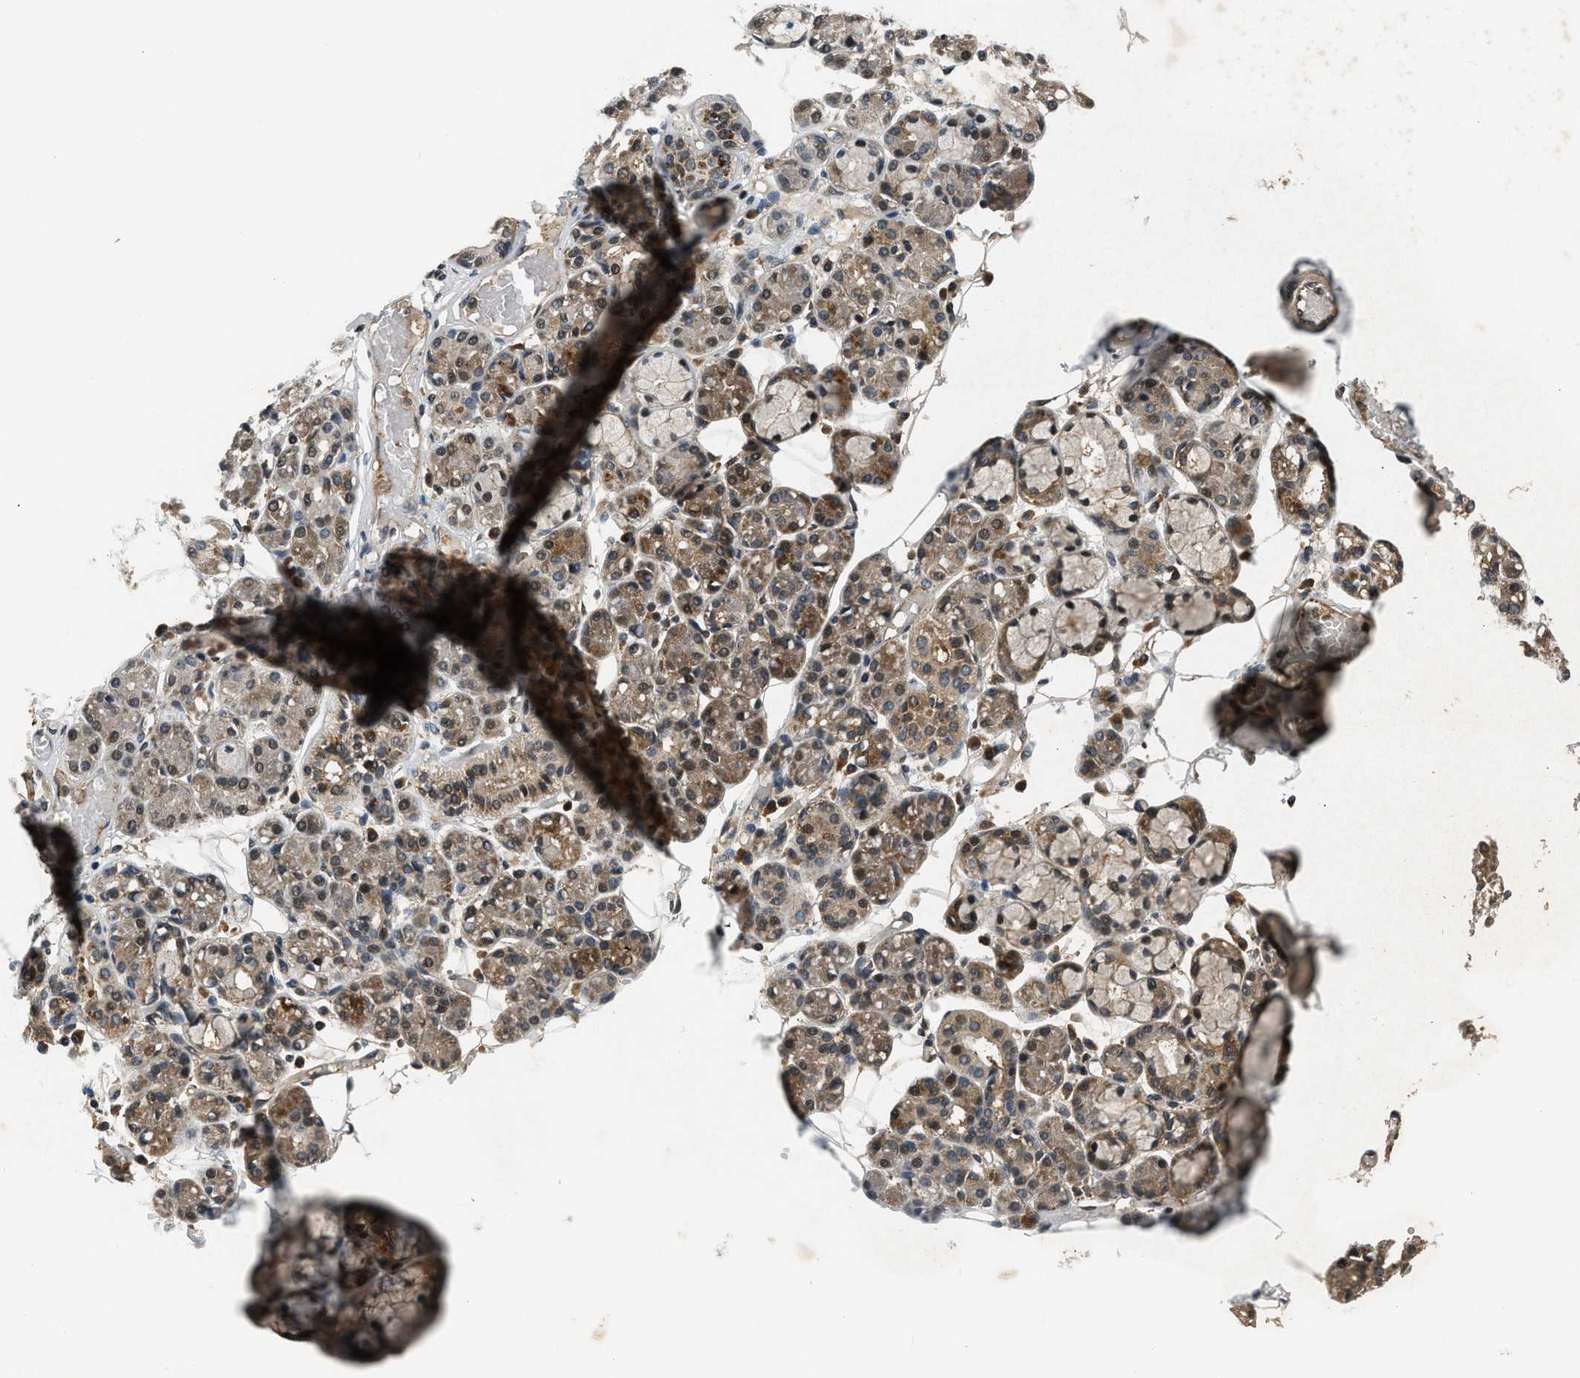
{"staining": {"intensity": "moderate", "quantity": ">75%", "location": "cytoplasmic/membranous"}, "tissue": "salivary gland", "cell_type": "Glandular cells", "image_type": "normal", "snomed": [{"axis": "morphology", "description": "Normal tissue, NOS"}, {"axis": "topography", "description": "Salivary gland"}], "caption": "Protein staining displays moderate cytoplasmic/membranous expression in approximately >75% of glandular cells in normal salivary gland.", "gene": "RPS6KB1", "patient": {"sex": "male", "age": 63}}